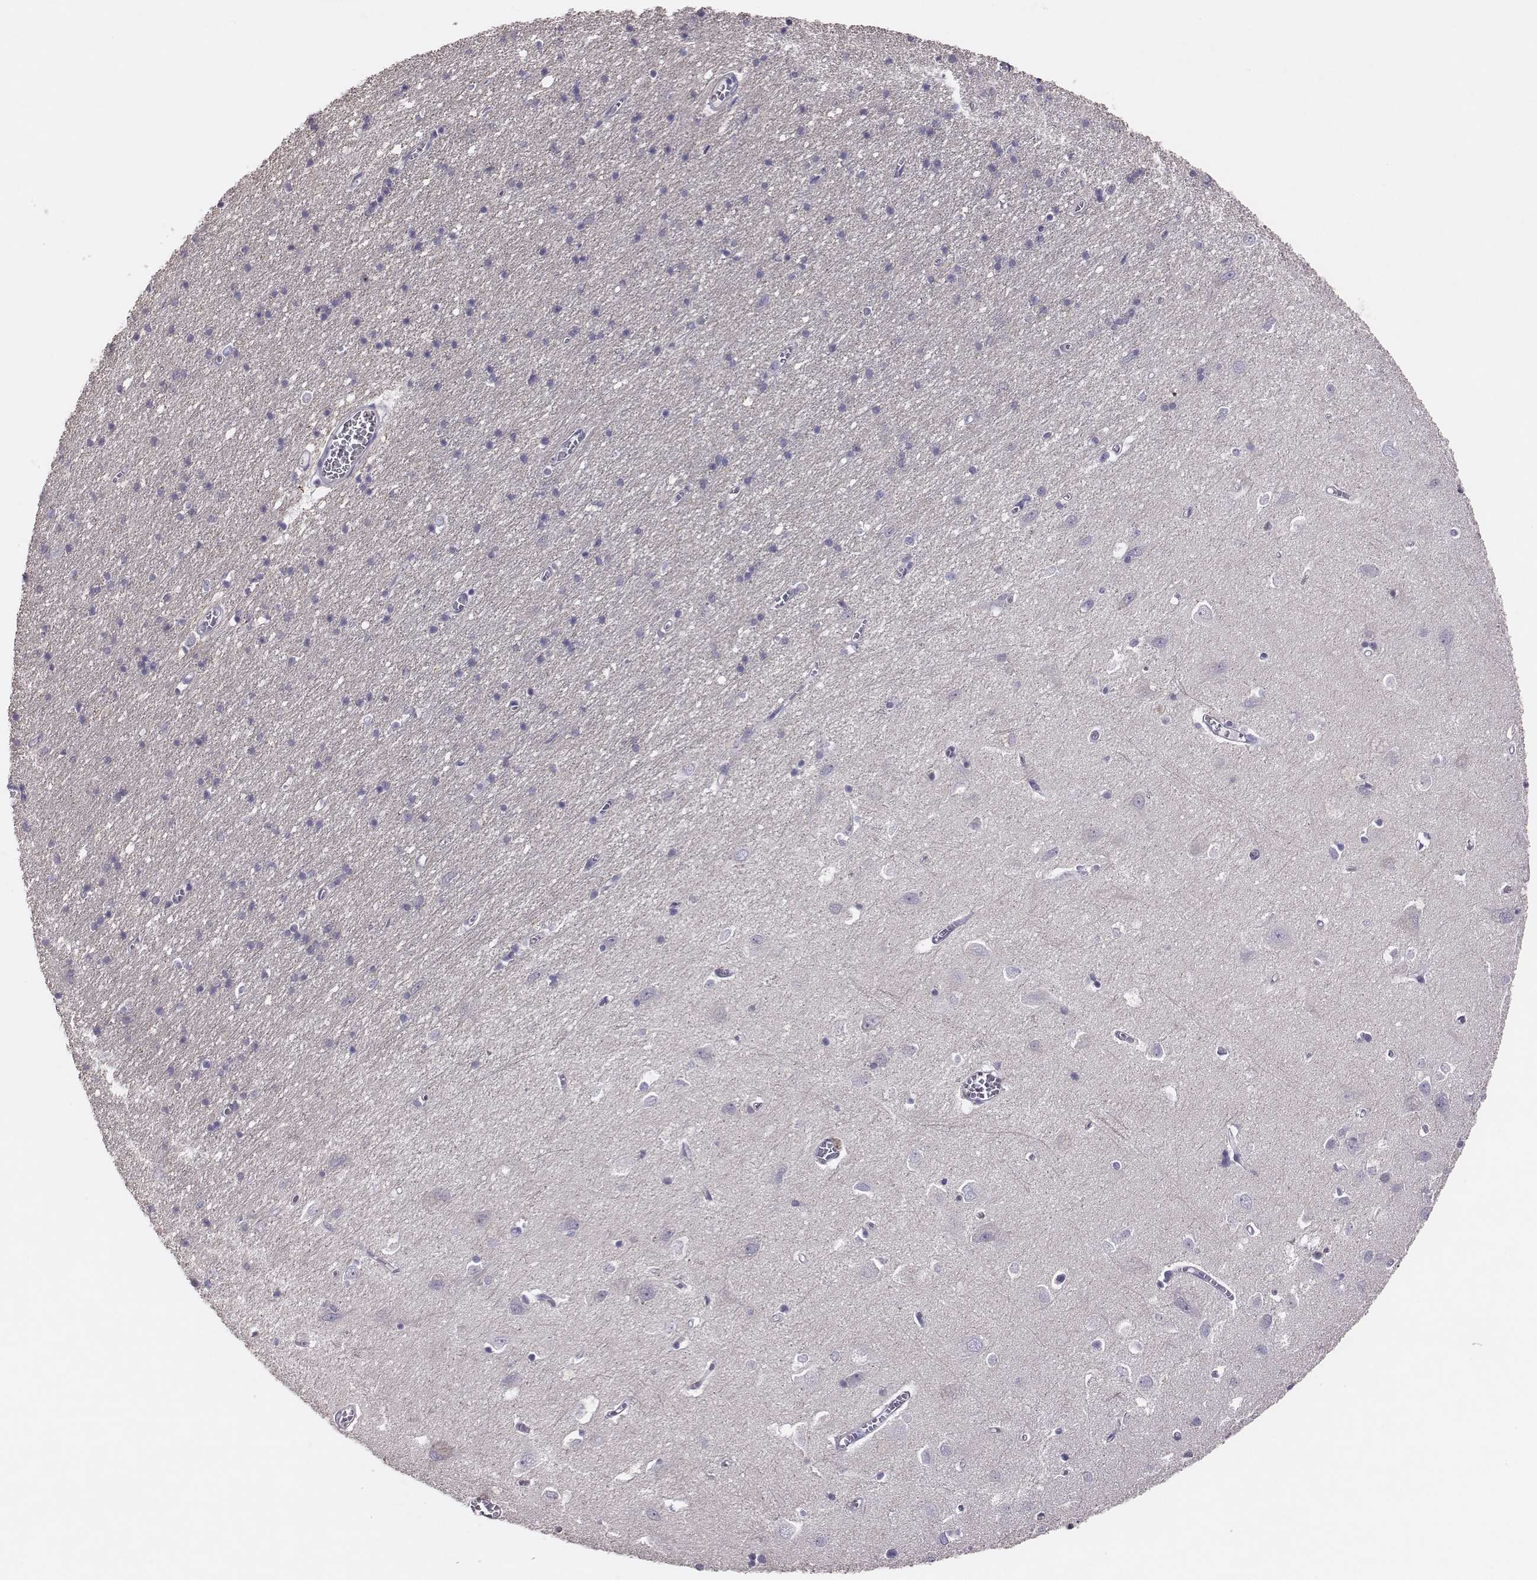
{"staining": {"intensity": "negative", "quantity": "none", "location": "none"}, "tissue": "cerebral cortex", "cell_type": "Endothelial cells", "image_type": "normal", "snomed": [{"axis": "morphology", "description": "Normal tissue, NOS"}, {"axis": "topography", "description": "Cerebral cortex"}], "caption": "Human cerebral cortex stained for a protein using IHC reveals no positivity in endothelial cells.", "gene": "P2RY10", "patient": {"sex": "male", "age": 70}}